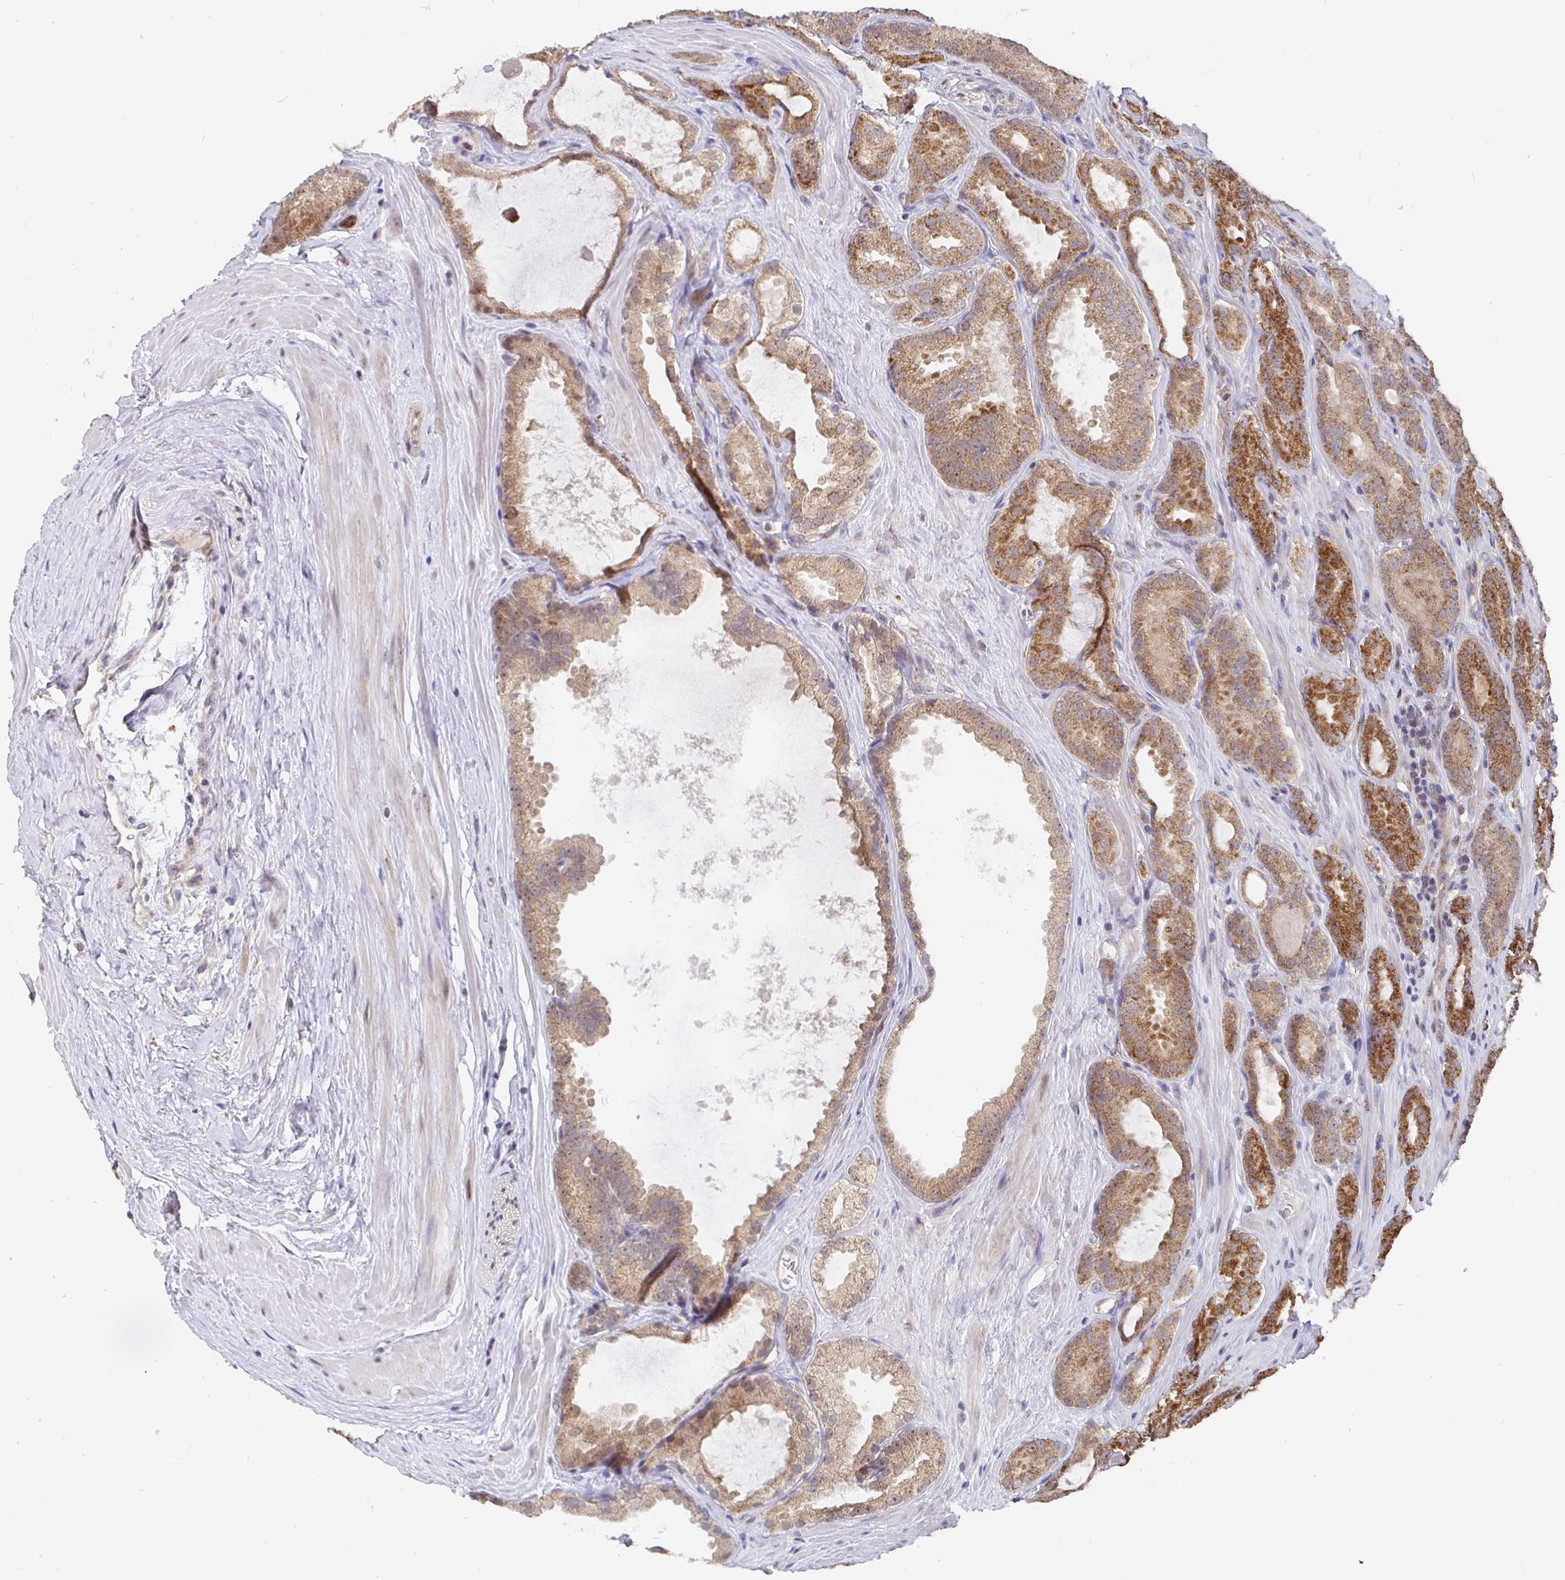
{"staining": {"intensity": "moderate", "quantity": ">75%", "location": "cytoplasmic/membranous"}, "tissue": "prostate cancer", "cell_type": "Tumor cells", "image_type": "cancer", "snomed": [{"axis": "morphology", "description": "Adenocarcinoma, High grade"}, {"axis": "topography", "description": "Prostate"}], "caption": "Protein staining by immunohistochemistry (IHC) displays moderate cytoplasmic/membranous positivity in approximately >75% of tumor cells in prostate adenocarcinoma (high-grade).", "gene": "PDF", "patient": {"sex": "male", "age": 64}}